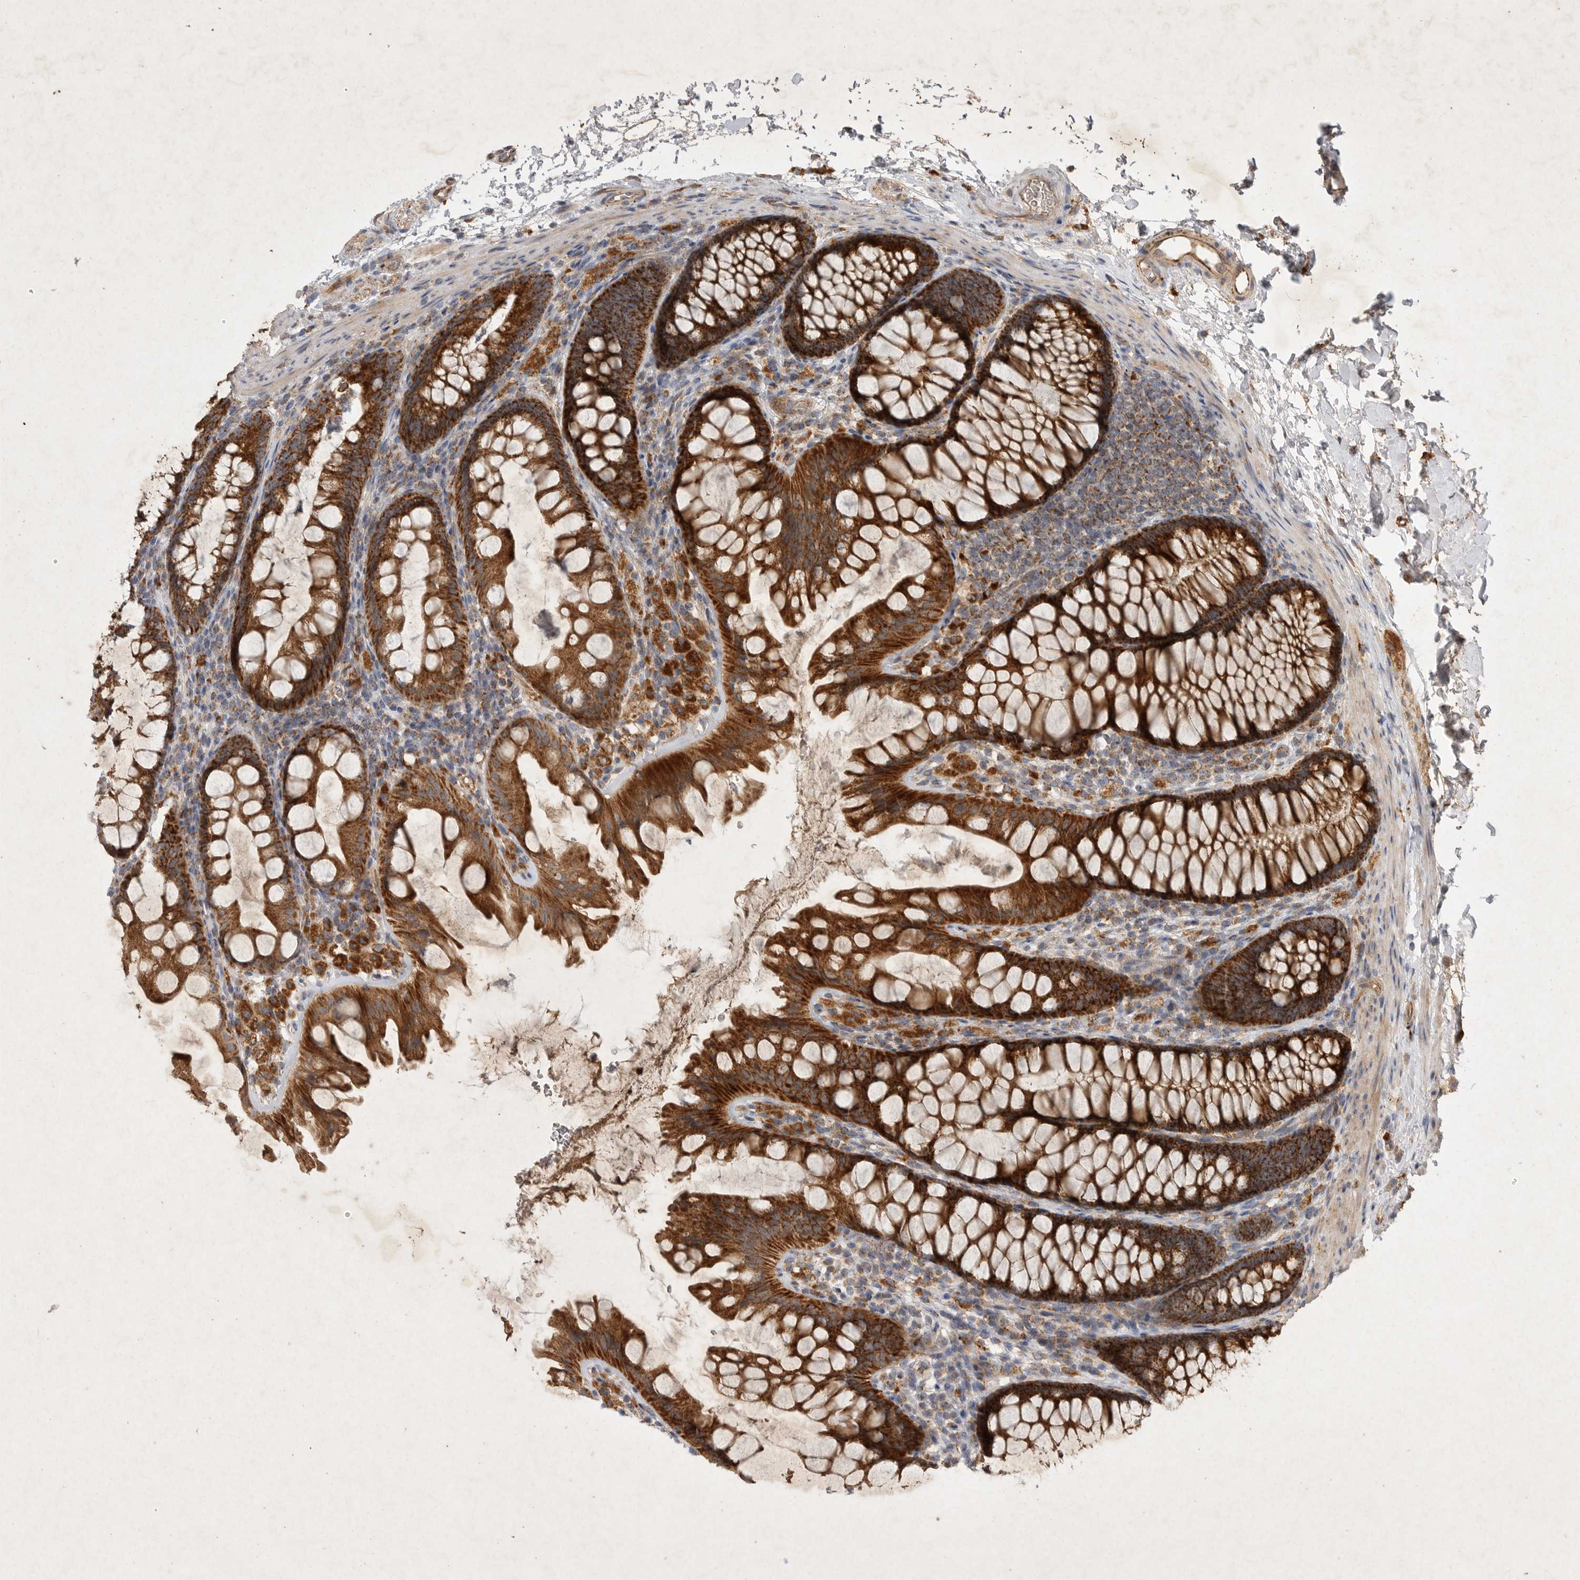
{"staining": {"intensity": "moderate", "quantity": ">75%", "location": "cytoplasmic/membranous"}, "tissue": "colon", "cell_type": "Endothelial cells", "image_type": "normal", "snomed": [{"axis": "morphology", "description": "Normal tissue, NOS"}, {"axis": "topography", "description": "Colon"}], "caption": "Immunohistochemistry (IHC) histopathology image of unremarkable colon stained for a protein (brown), which displays medium levels of moderate cytoplasmic/membranous positivity in about >75% of endothelial cells.", "gene": "MRPL41", "patient": {"sex": "female", "age": 62}}